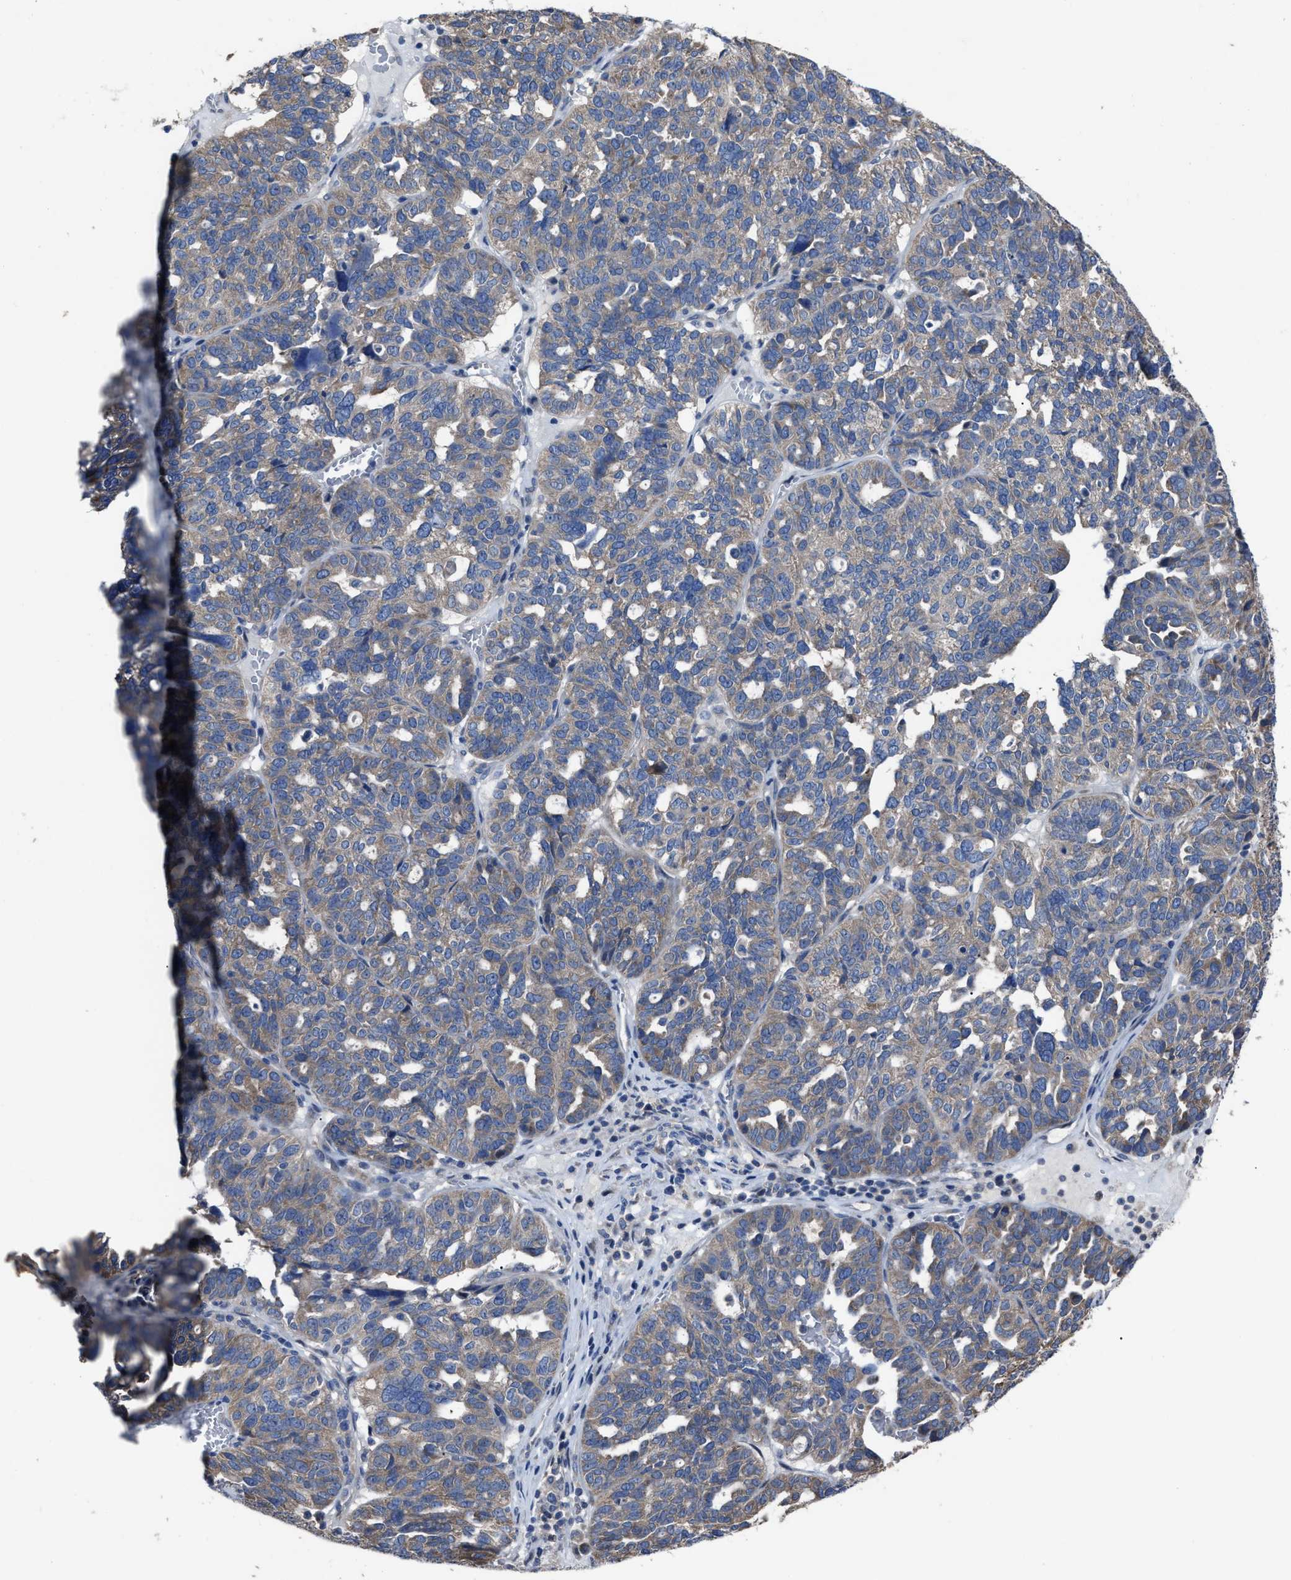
{"staining": {"intensity": "weak", "quantity": "25%-75%", "location": "cytoplasmic/membranous"}, "tissue": "ovarian cancer", "cell_type": "Tumor cells", "image_type": "cancer", "snomed": [{"axis": "morphology", "description": "Cystadenocarcinoma, serous, NOS"}, {"axis": "topography", "description": "Ovary"}], "caption": "Immunohistochemical staining of ovarian cancer (serous cystadenocarcinoma) demonstrates weak cytoplasmic/membranous protein expression in about 25%-75% of tumor cells.", "gene": "UPF1", "patient": {"sex": "female", "age": 59}}